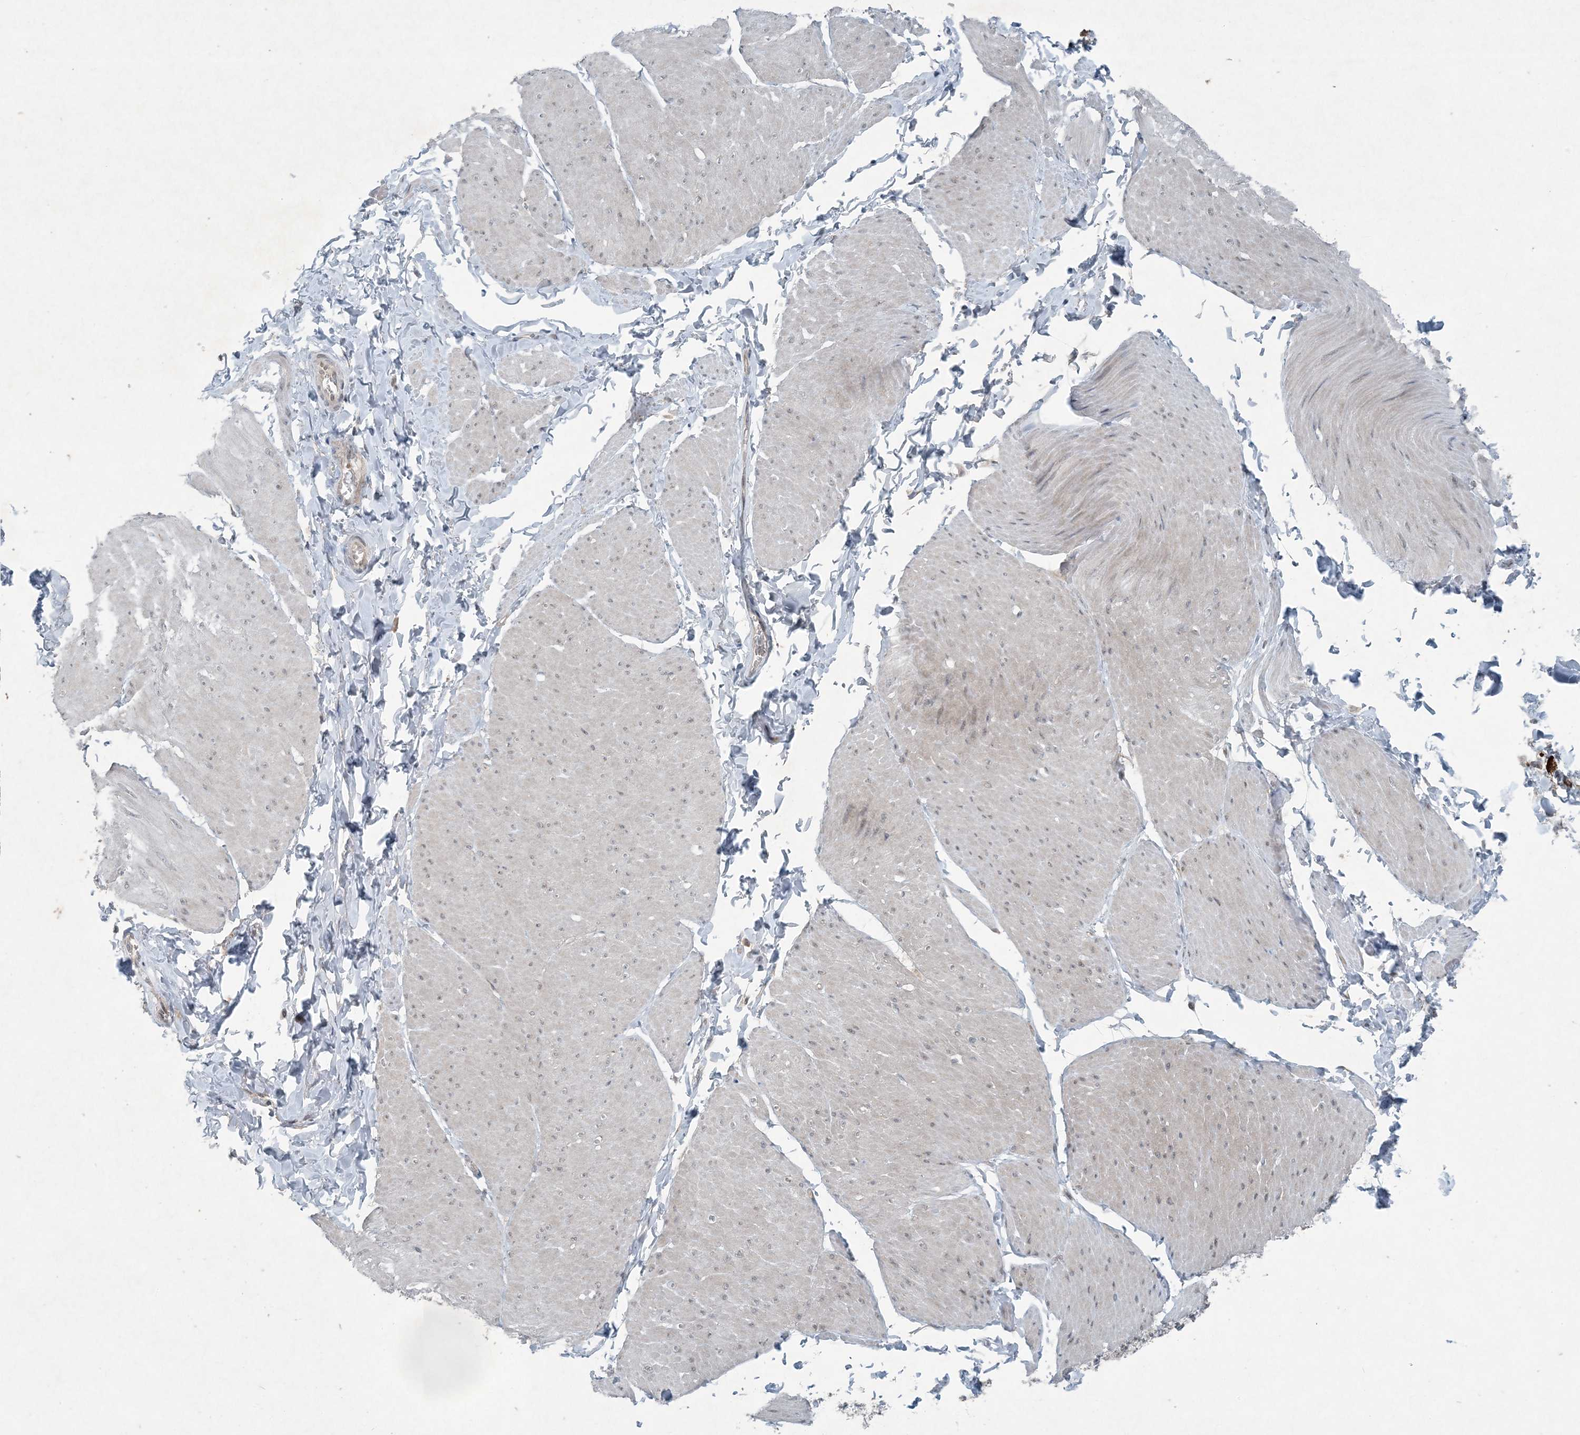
{"staining": {"intensity": "weak", "quantity": "<25%", "location": "cytoplasmic/membranous"}, "tissue": "smooth muscle", "cell_type": "Smooth muscle cells", "image_type": "normal", "snomed": [{"axis": "morphology", "description": "Urothelial carcinoma, High grade"}, {"axis": "topography", "description": "Urinary bladder"}], "caption": "Immunohistochemistry micrograph of benign smooth muscle stained for a protein (brown), which exhibits no positivity in smooth muscle cells. Nuclei are stained in blue.", "gene": "PC", "patient": {"sex": "male", "age": 46}}